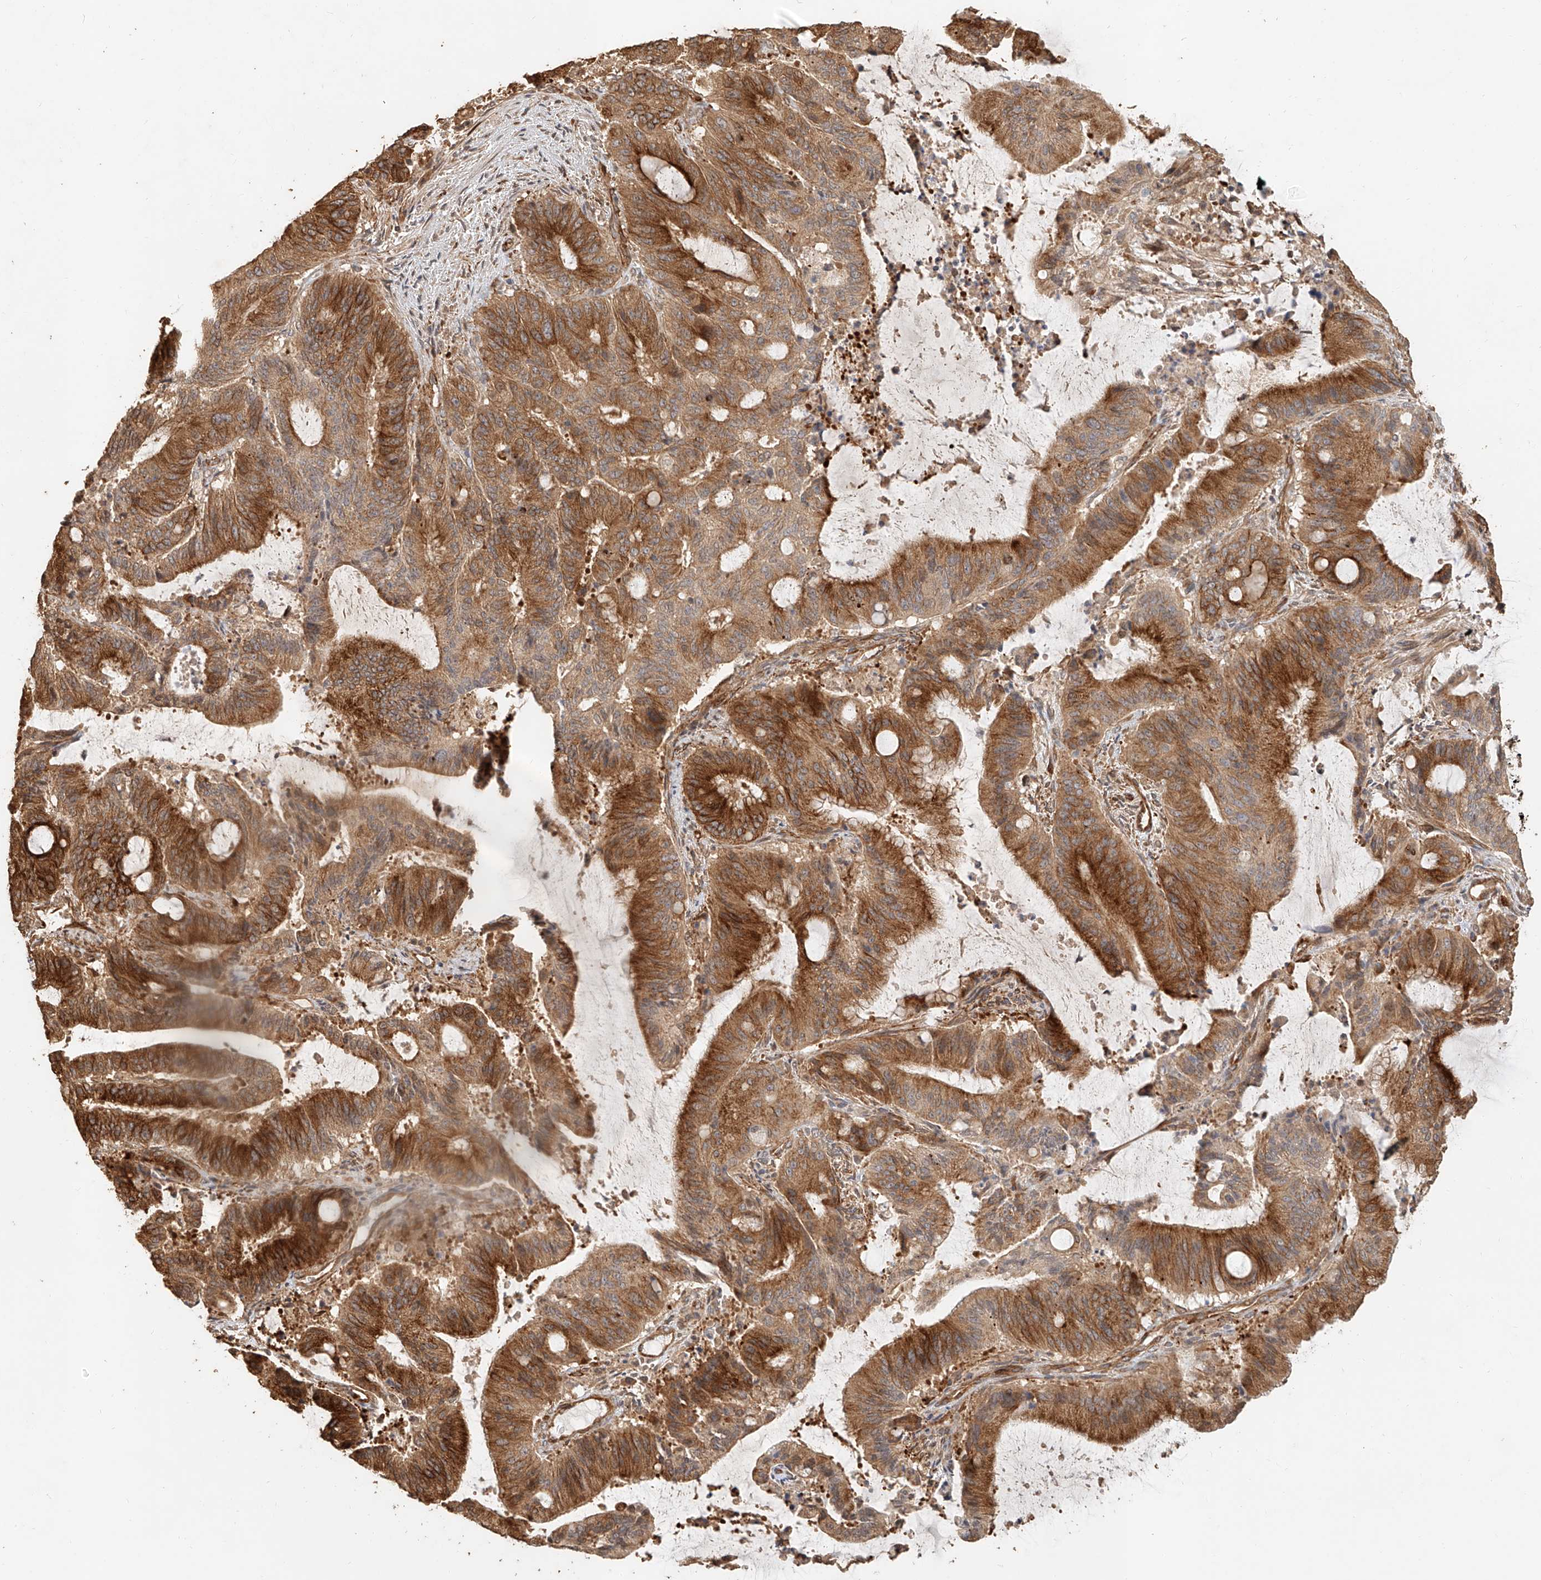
{"staining": {"intensity": "moderate", "quantity": ">75%", "location": "cytoplasmic/membranous"}, "tissue": "liver cancer", "cell_type": "Tumor cells", "image_type": "cancer", "snomed": [{"axis": "morphology", "description": "Normal tissue, NOS"}, {"axis": "morphology", "description": "Cholangiocarcinoma"}, {"axis": "topography", "description": "Liver"}, {"axis": "topography", "description": "Peripheral nerve tissue"}], "caption": "Protein analysis of liver cancer tissue reveals moderate cytoplasmic/membranous expression in approximately >75% of tumor cells.", "gene": "NAP1L1", "patient": {"sex": "female", "age": 73}}